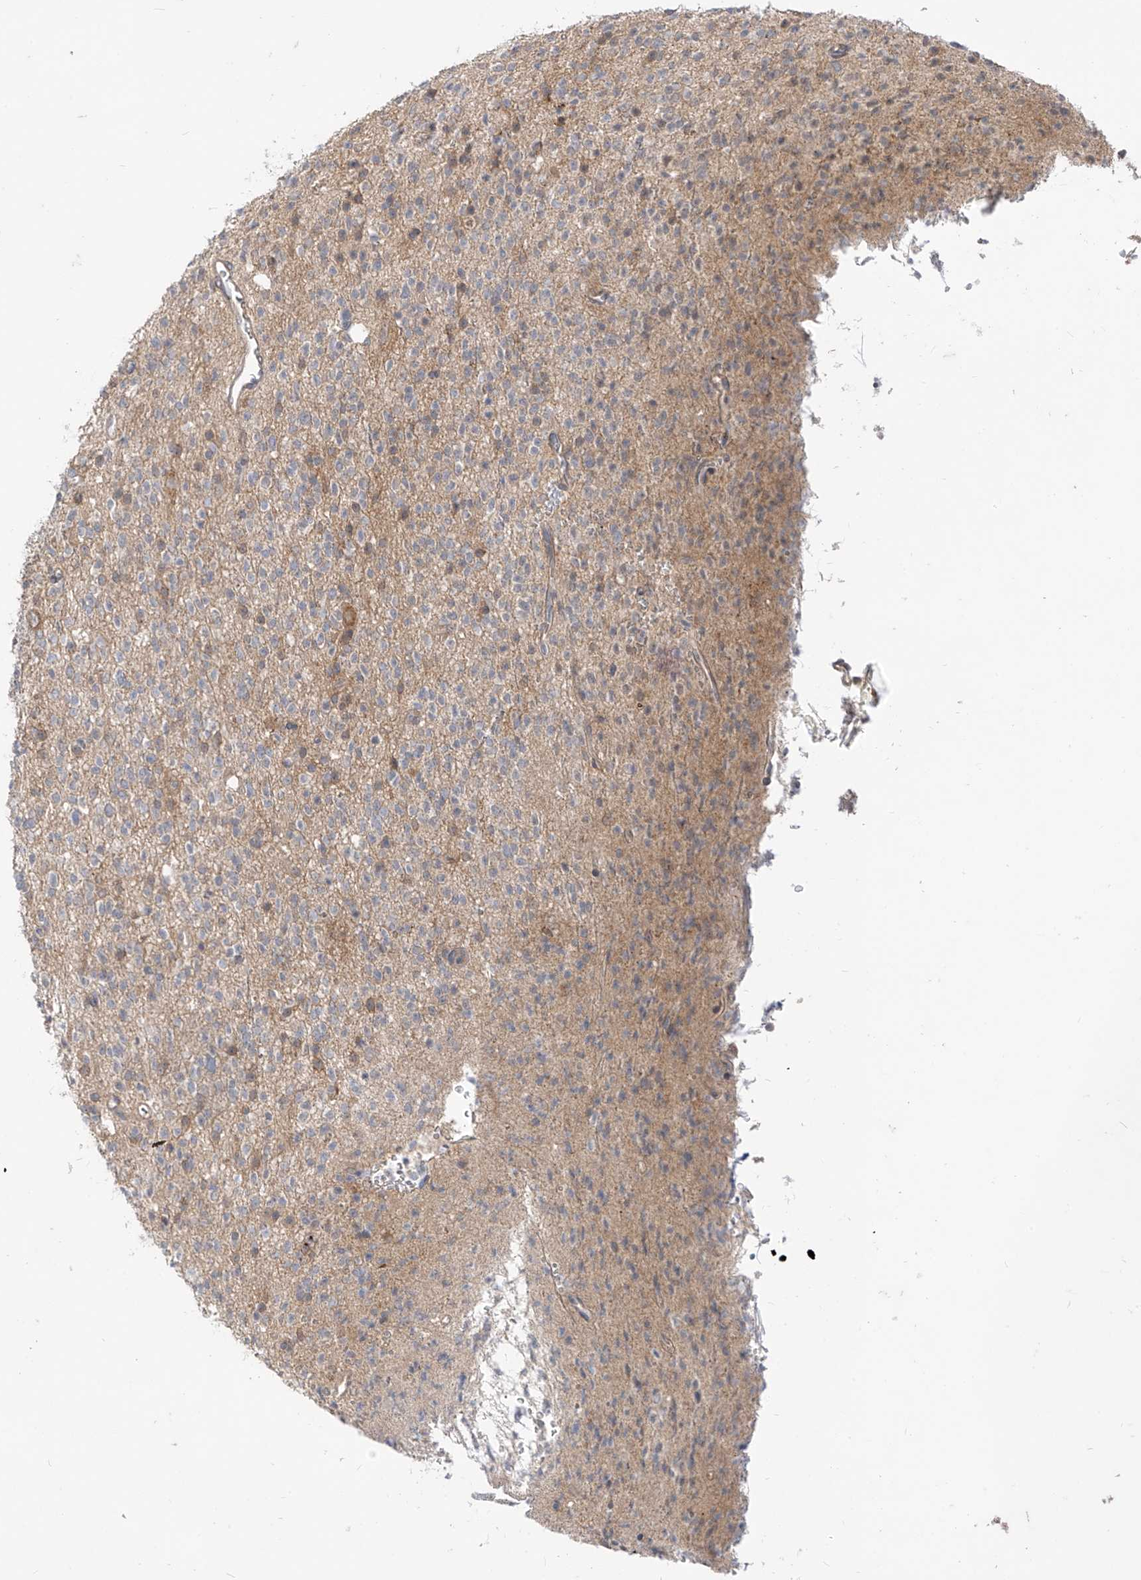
{"staining": {"intensity": "weak", "quantity": "<25%", "location": "cytoplasmic/membranous"}, "tissue": "glioma", "cell_type": "Tumor cells", "image_type": "cancer", "snomed": [{"axis": "morphology", "description": "Glioma, malignant, High grade"}, {"axis": "topography", "description": "Brain"}], "caption": "This is an immunohistochemistry (IHC) histopathology image of glioma. There is no expression in tumor cells.", "gene": "MTUS2", "patient": {"sex": "male", "age": 34}}